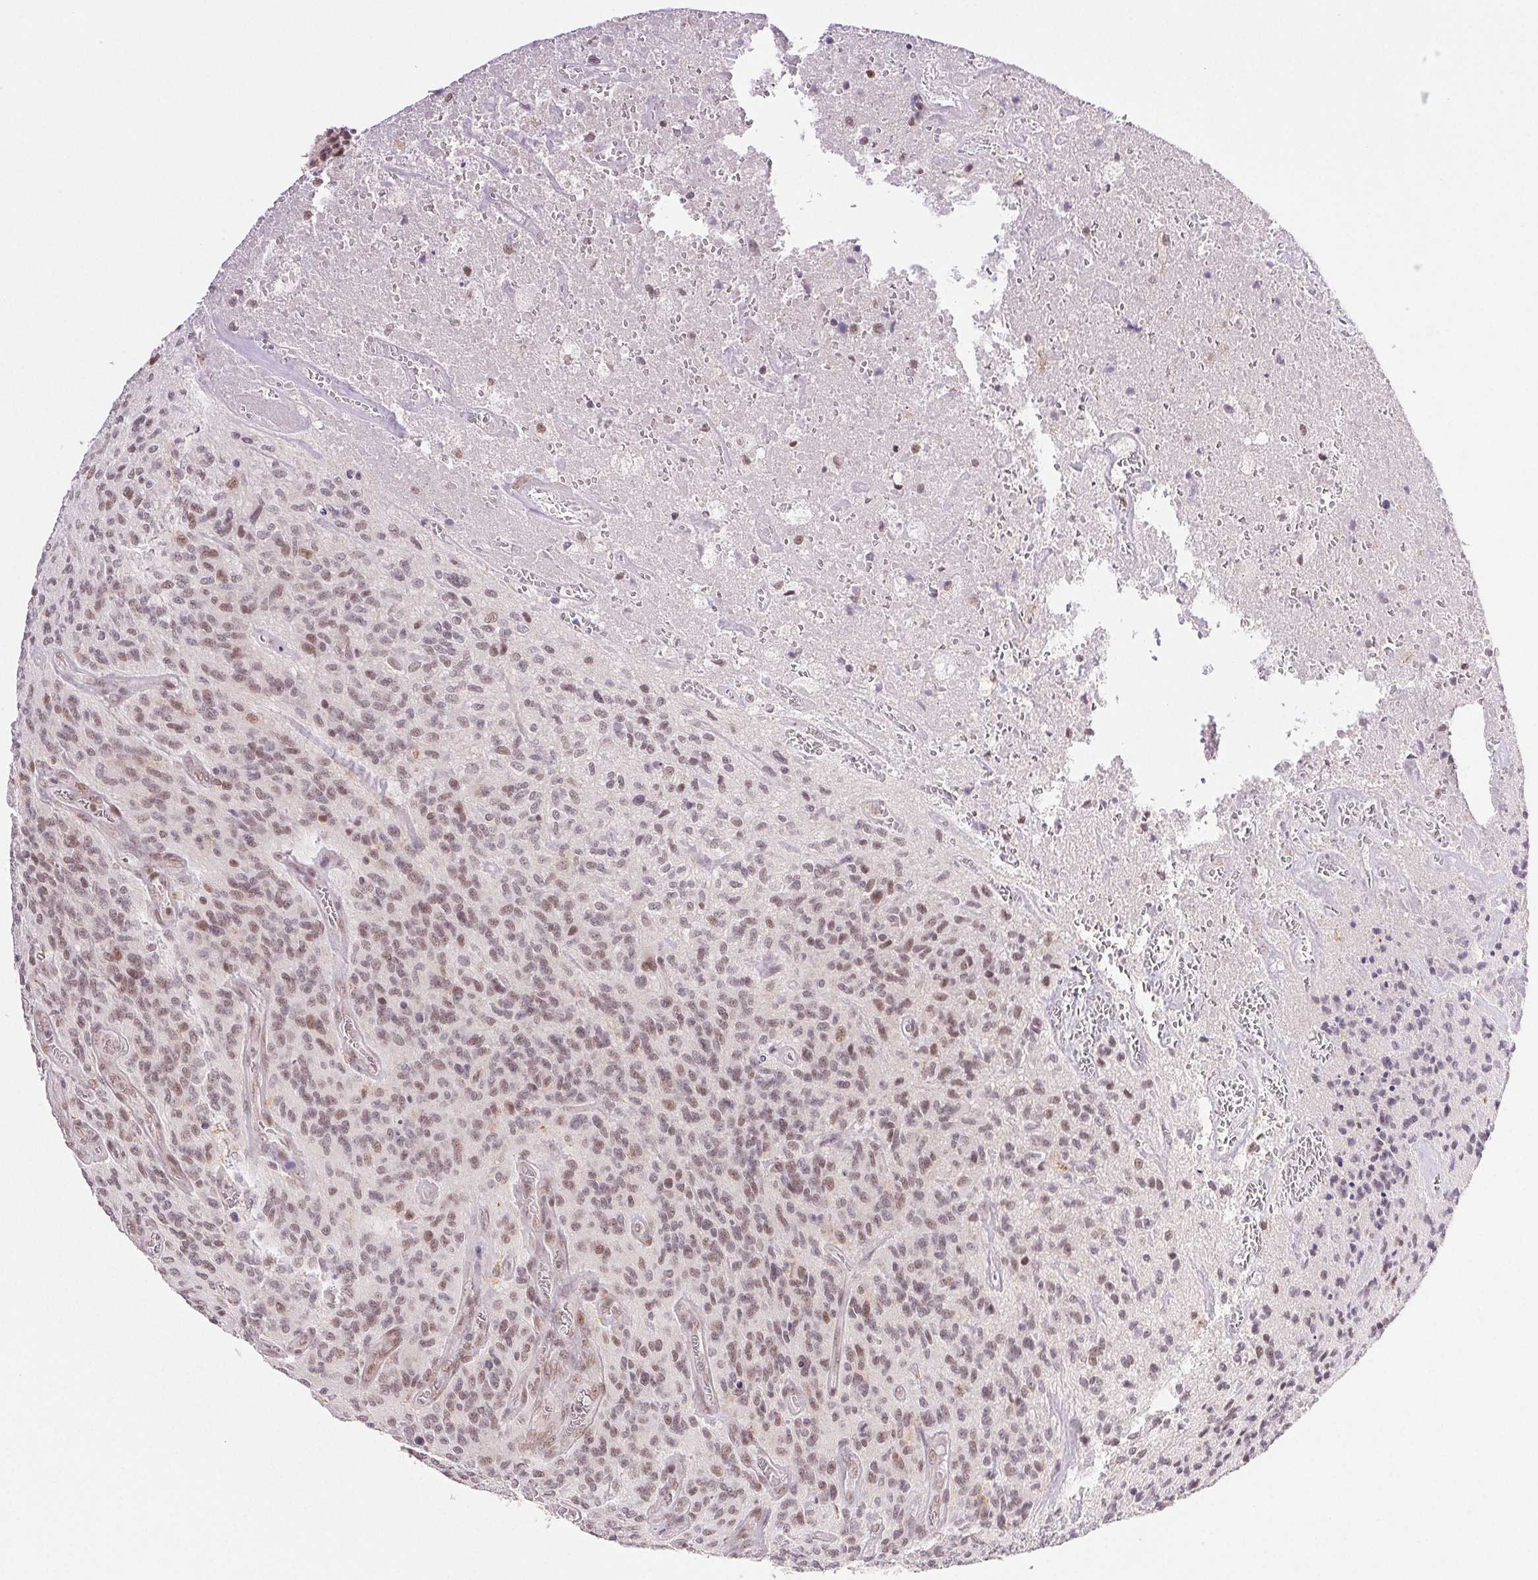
{"staining": {"intensity": "moderate", "quantity": "25%-75%", "location": "nuclear"}, "tissue": "glioma", "cell_type": "Tumor cells", "image_type": "cancer", "snomed": [{"axis": "morphology", "description": "Glioma, malignant, High grade"}, {"axis": "topography", "description": "Brain"}], "caption": "DAB (3,3'-diaminobenzidine) immunohistochemical staining of human glioma exhibits moderate nuclear protein expression in about 25%-75% of tumor cells. The staining is performed using DAB (3,3'-diaminobenzidine) brown chromogen to label protein expression. The nuclei are counter-stained blue using hematoxylin.", "gene": "PRPF18", "patient": {"sex": "male", "age": 76}}